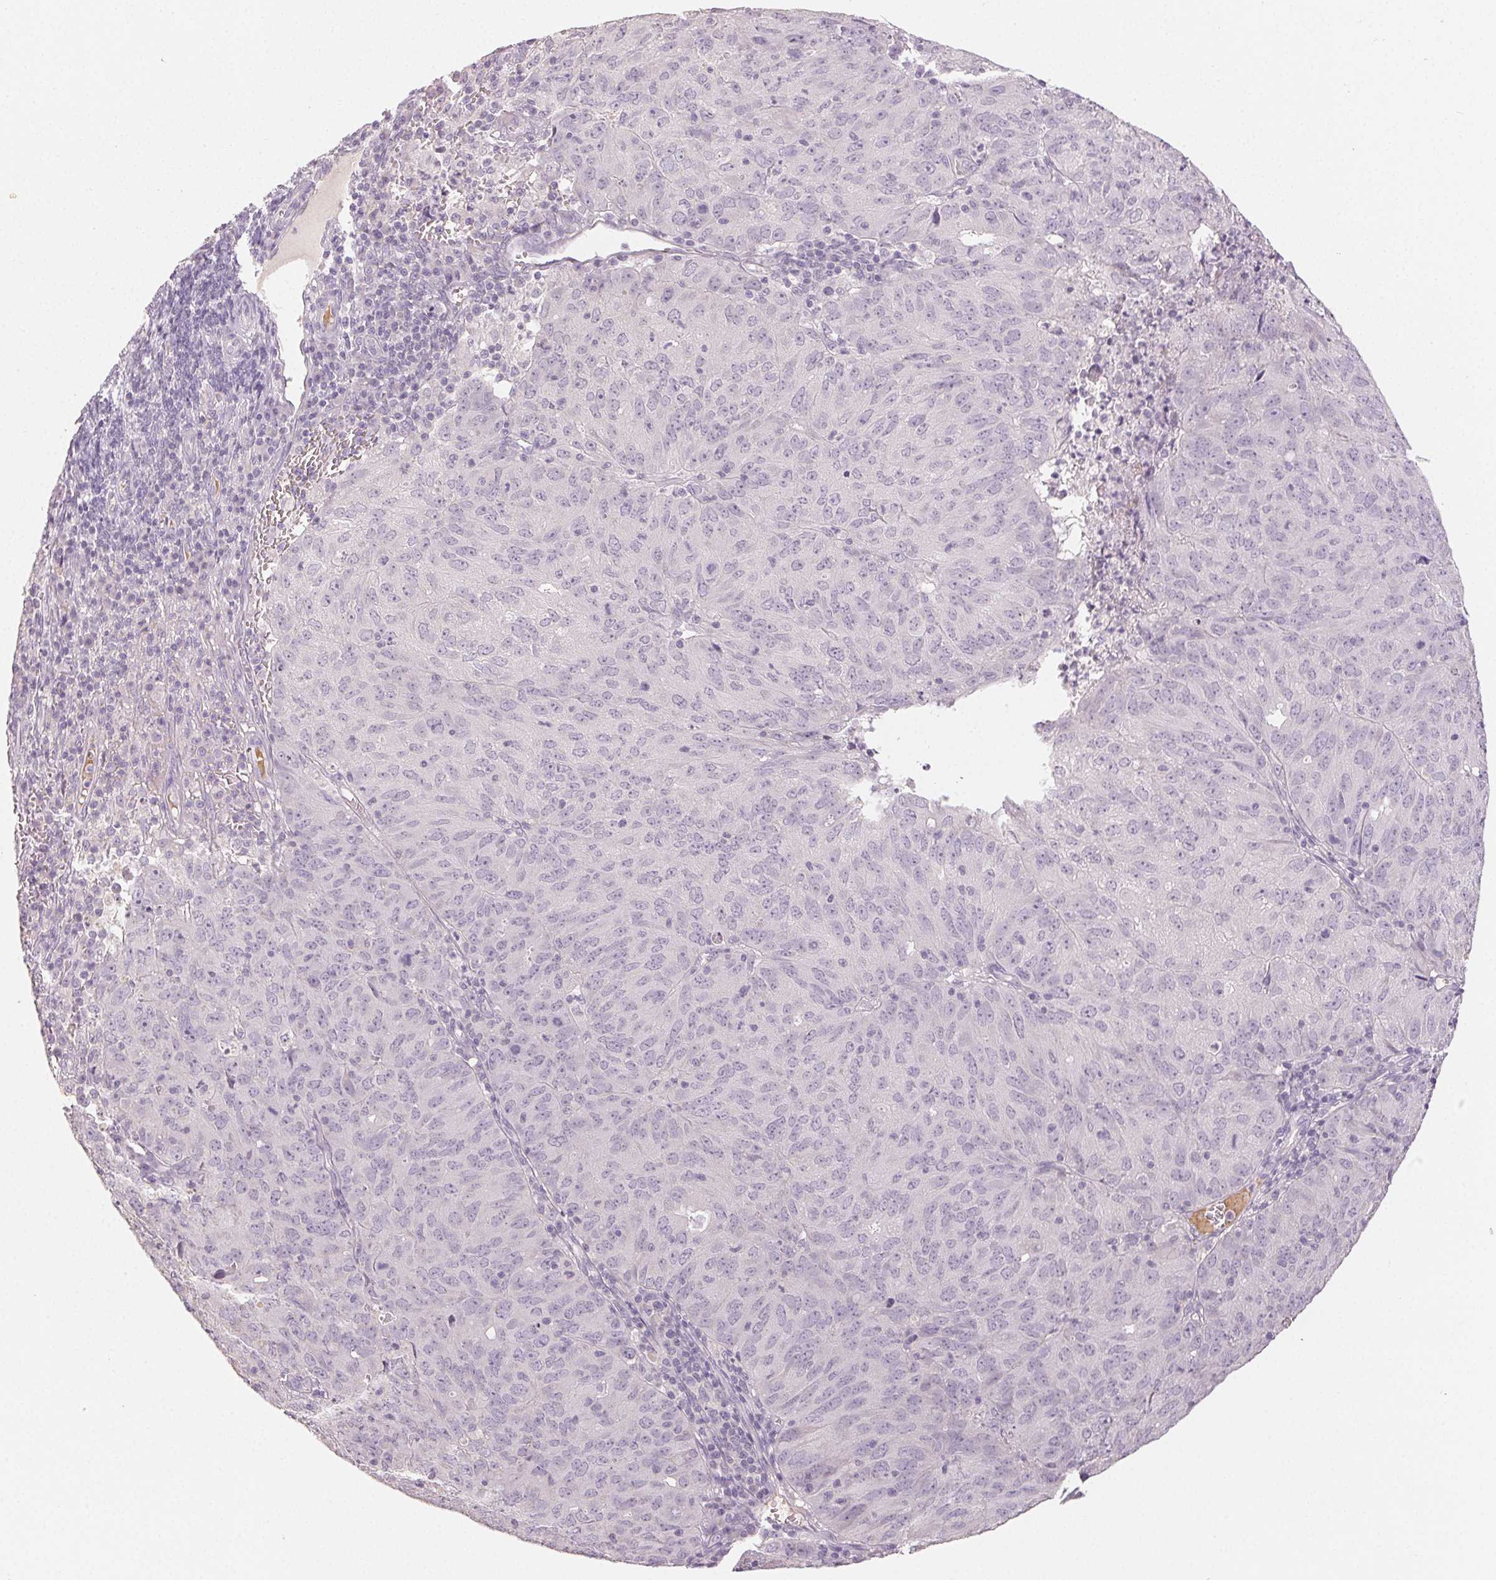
{"staining": {"intensity": "negative", "quantity": "none", "location": "none"}, "tissue": "cervical cancer", "cell_type": "Tumor cells", "image_type": "cancer", "snomed": [{"axis": "morphology", "description": "Adenocarcinoma, NOS"}, {"axis": "topography", "description": "Cervix"}], "caption": "DAB immunohistochemical staining of cervical adenocarcinoma reveals no significant positivity in tumor cells. The staining was performed using DAB (3,3'-diaminobenzidine) to visualize the protein expression in brown, while the nuclei were stained in blue with hematoxylin (Magnification: 20x).", "gene": "LVRN", "patient": {"sex": "female", "age": 56}}